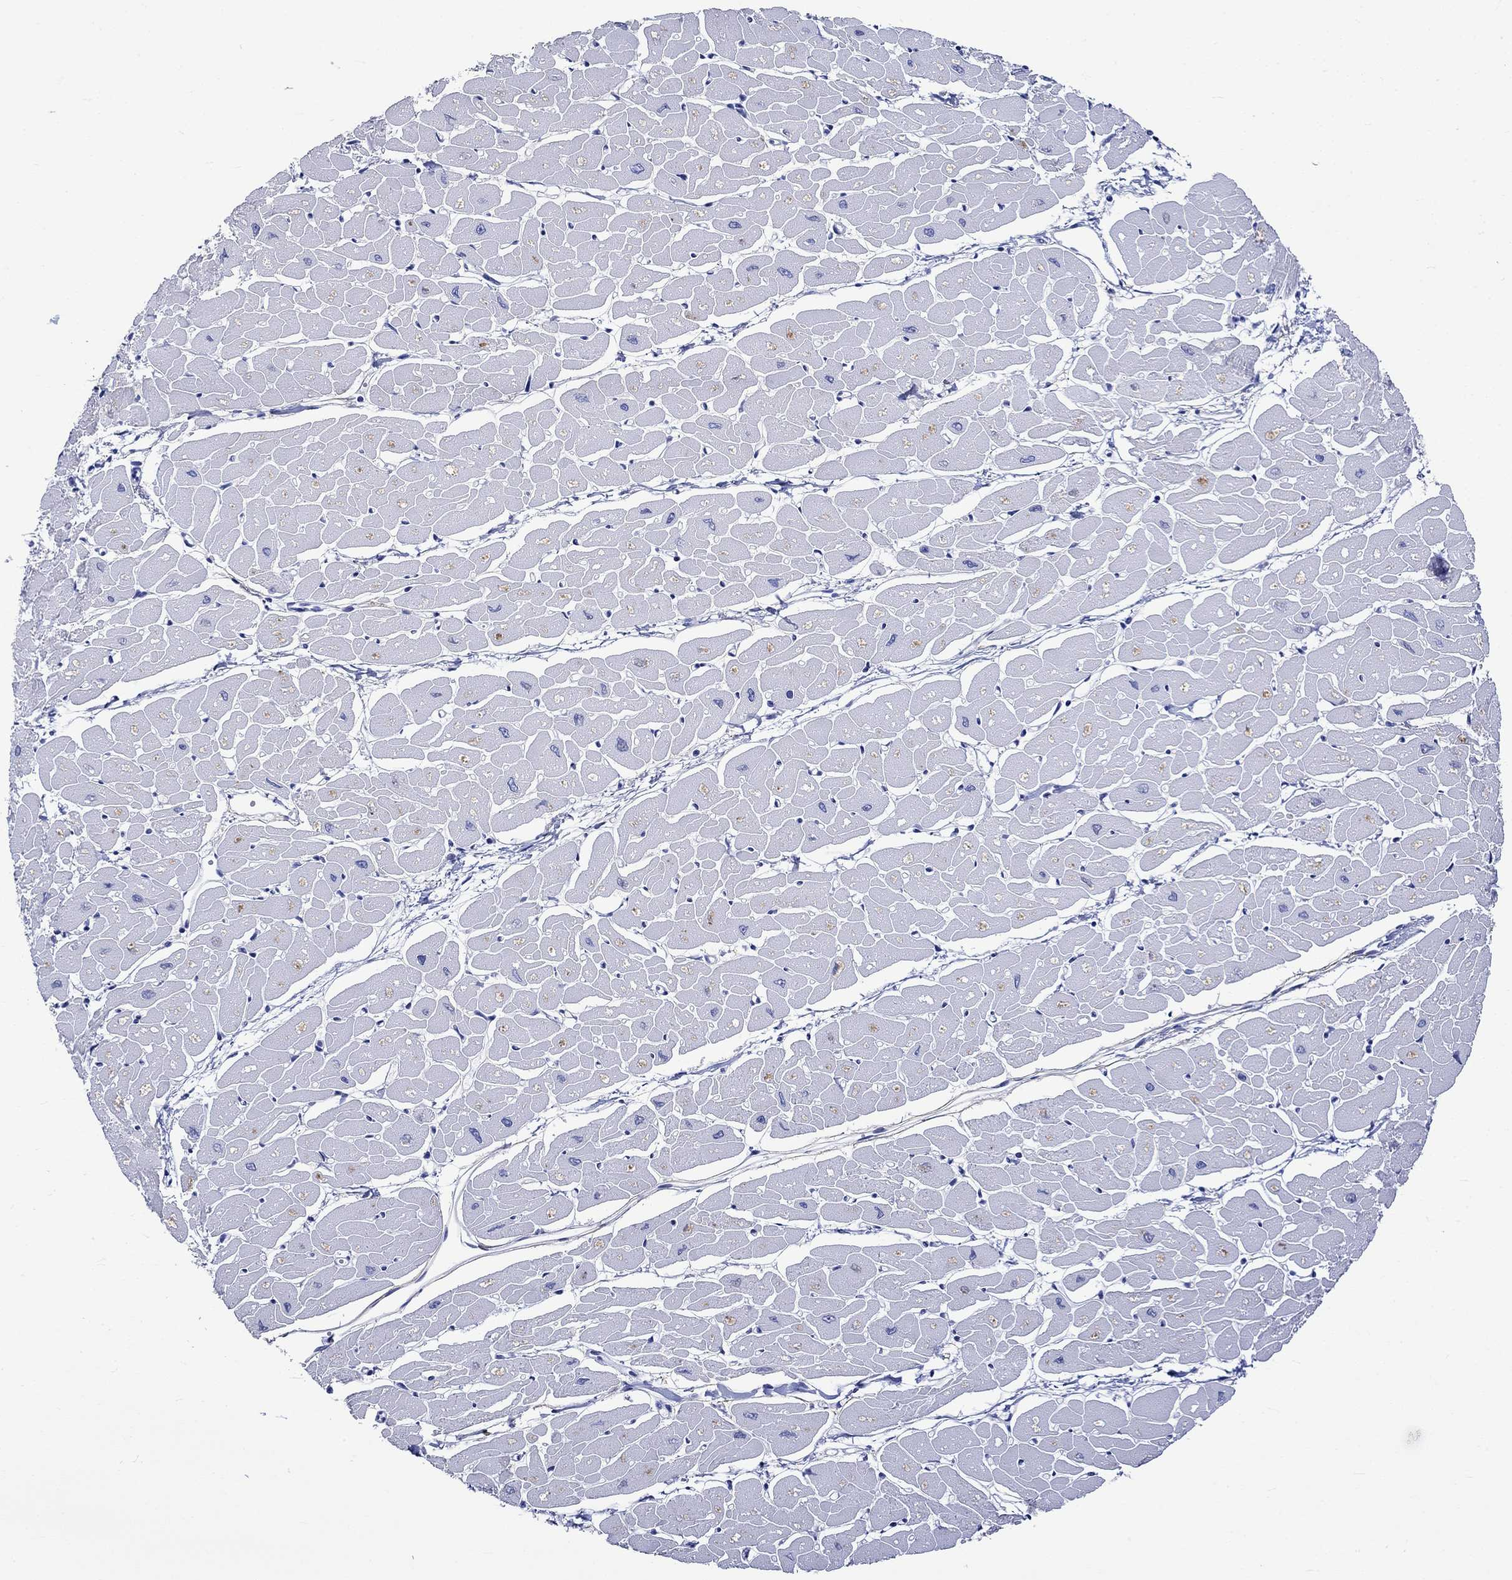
{"staining": {"intensity": "negative", "quantity": "none", "location": "none"}, "tissue": "heart muscle", "cell_type": "Cardiomyocytes", "image_type": "normal", "snomed": [{"axis": "morphology", "description": "Normal tissue, NOS"}, {"axis": "topography", "description": "Heart"}], "caption": "DAB immunohistochemical staining of unremarkable human heart muscle shows no significant positivity in cardiomyocytes. (Immunohistochemistry (ihc), brightfield microscopy, high magnification).", "gene": "KLHL35", "patient": {"sex": "male", "age": 57}}